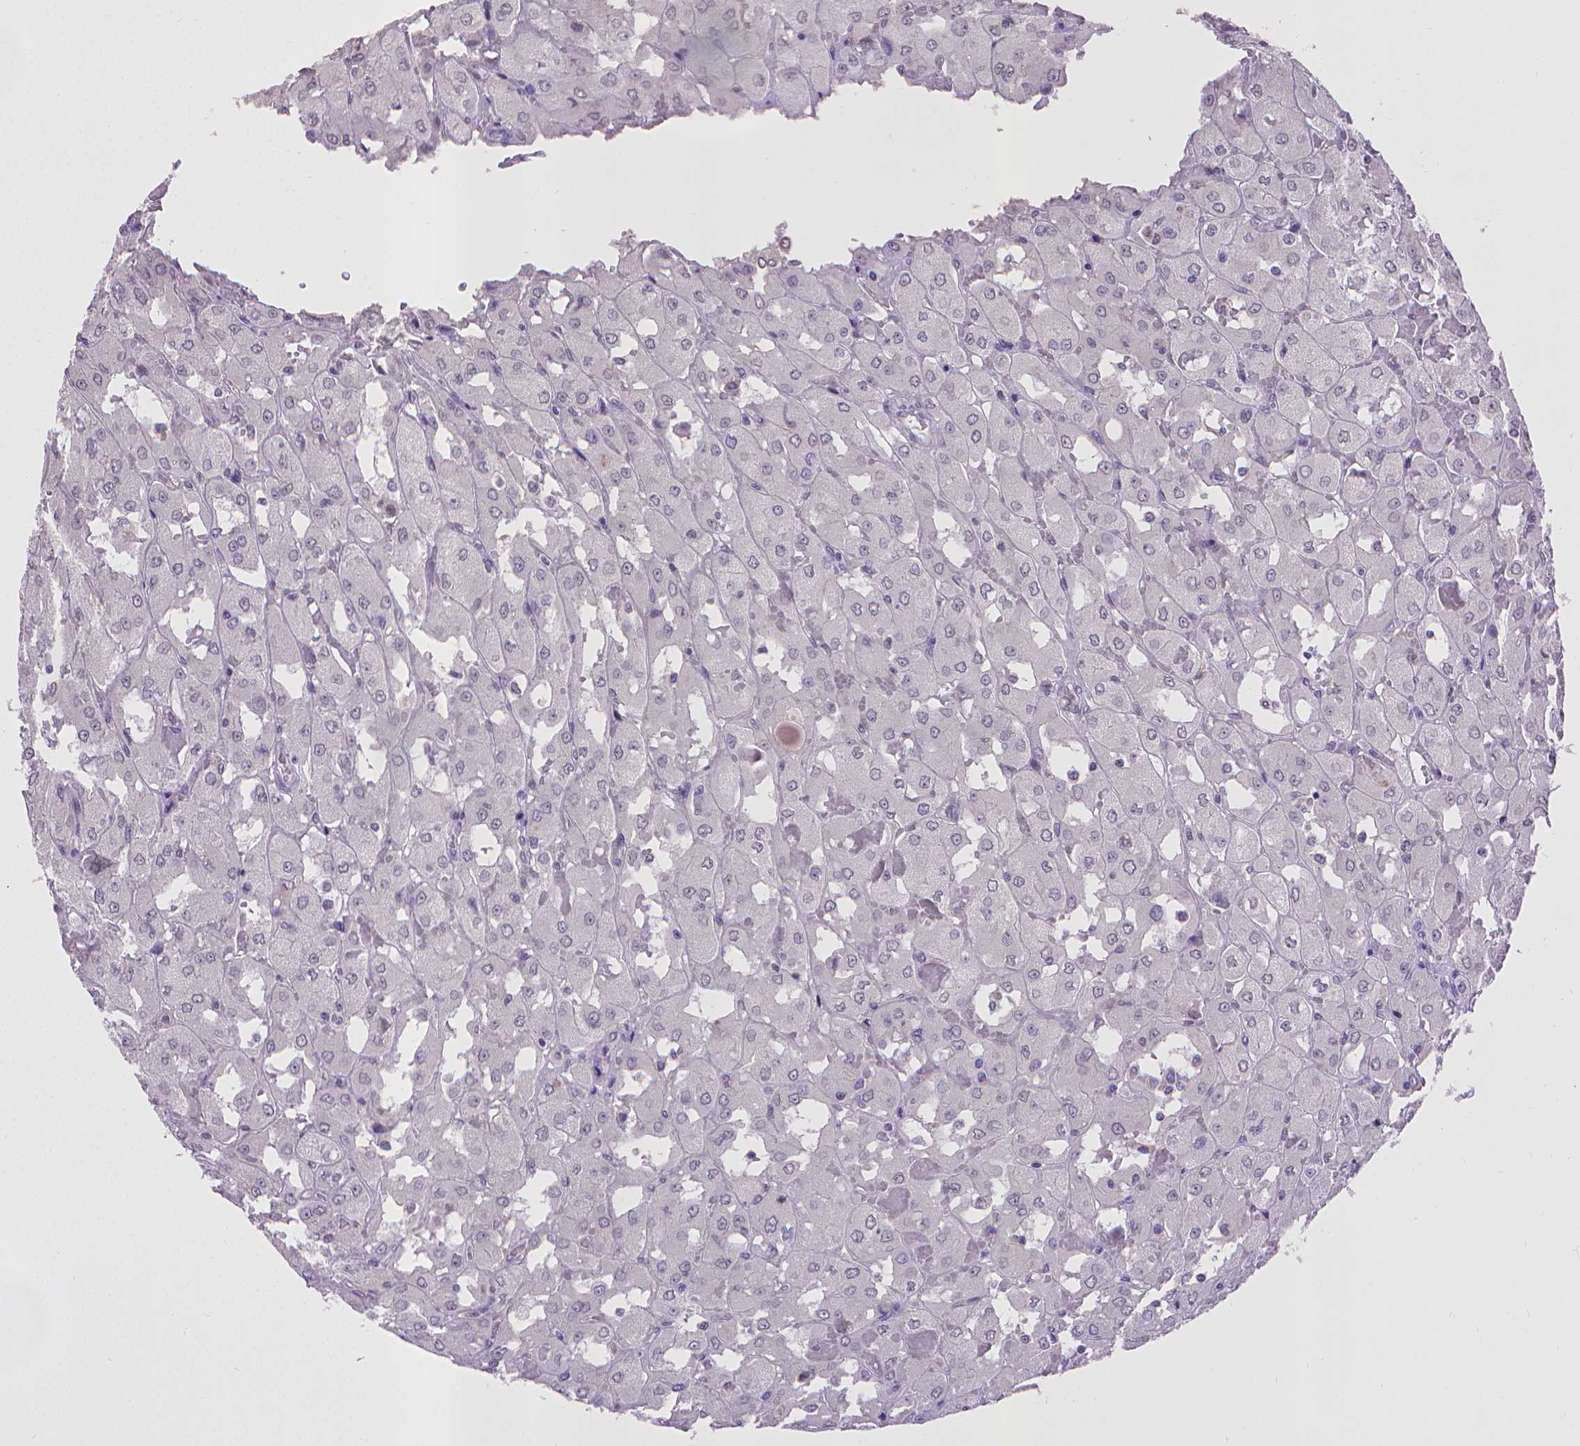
{"staining": {"intensity": "negative", "quantity": "none", "location": "none"}, "tissue": "renal cancer", "cell_type": "Tumor cells", "image_type": "cancer", "snomed": [{"axis": "morphology", "description": "Adenocarcinoma, NOS"}, {"axis": "topography", "description": "Kidney"}], "caption": "Renal cancer (adenocarcinoma) was stained to show a protein in brown. There is no significant staining in tumor cells.", "gene": "KMO", "patient": {"sex": "male", "age": 72}}